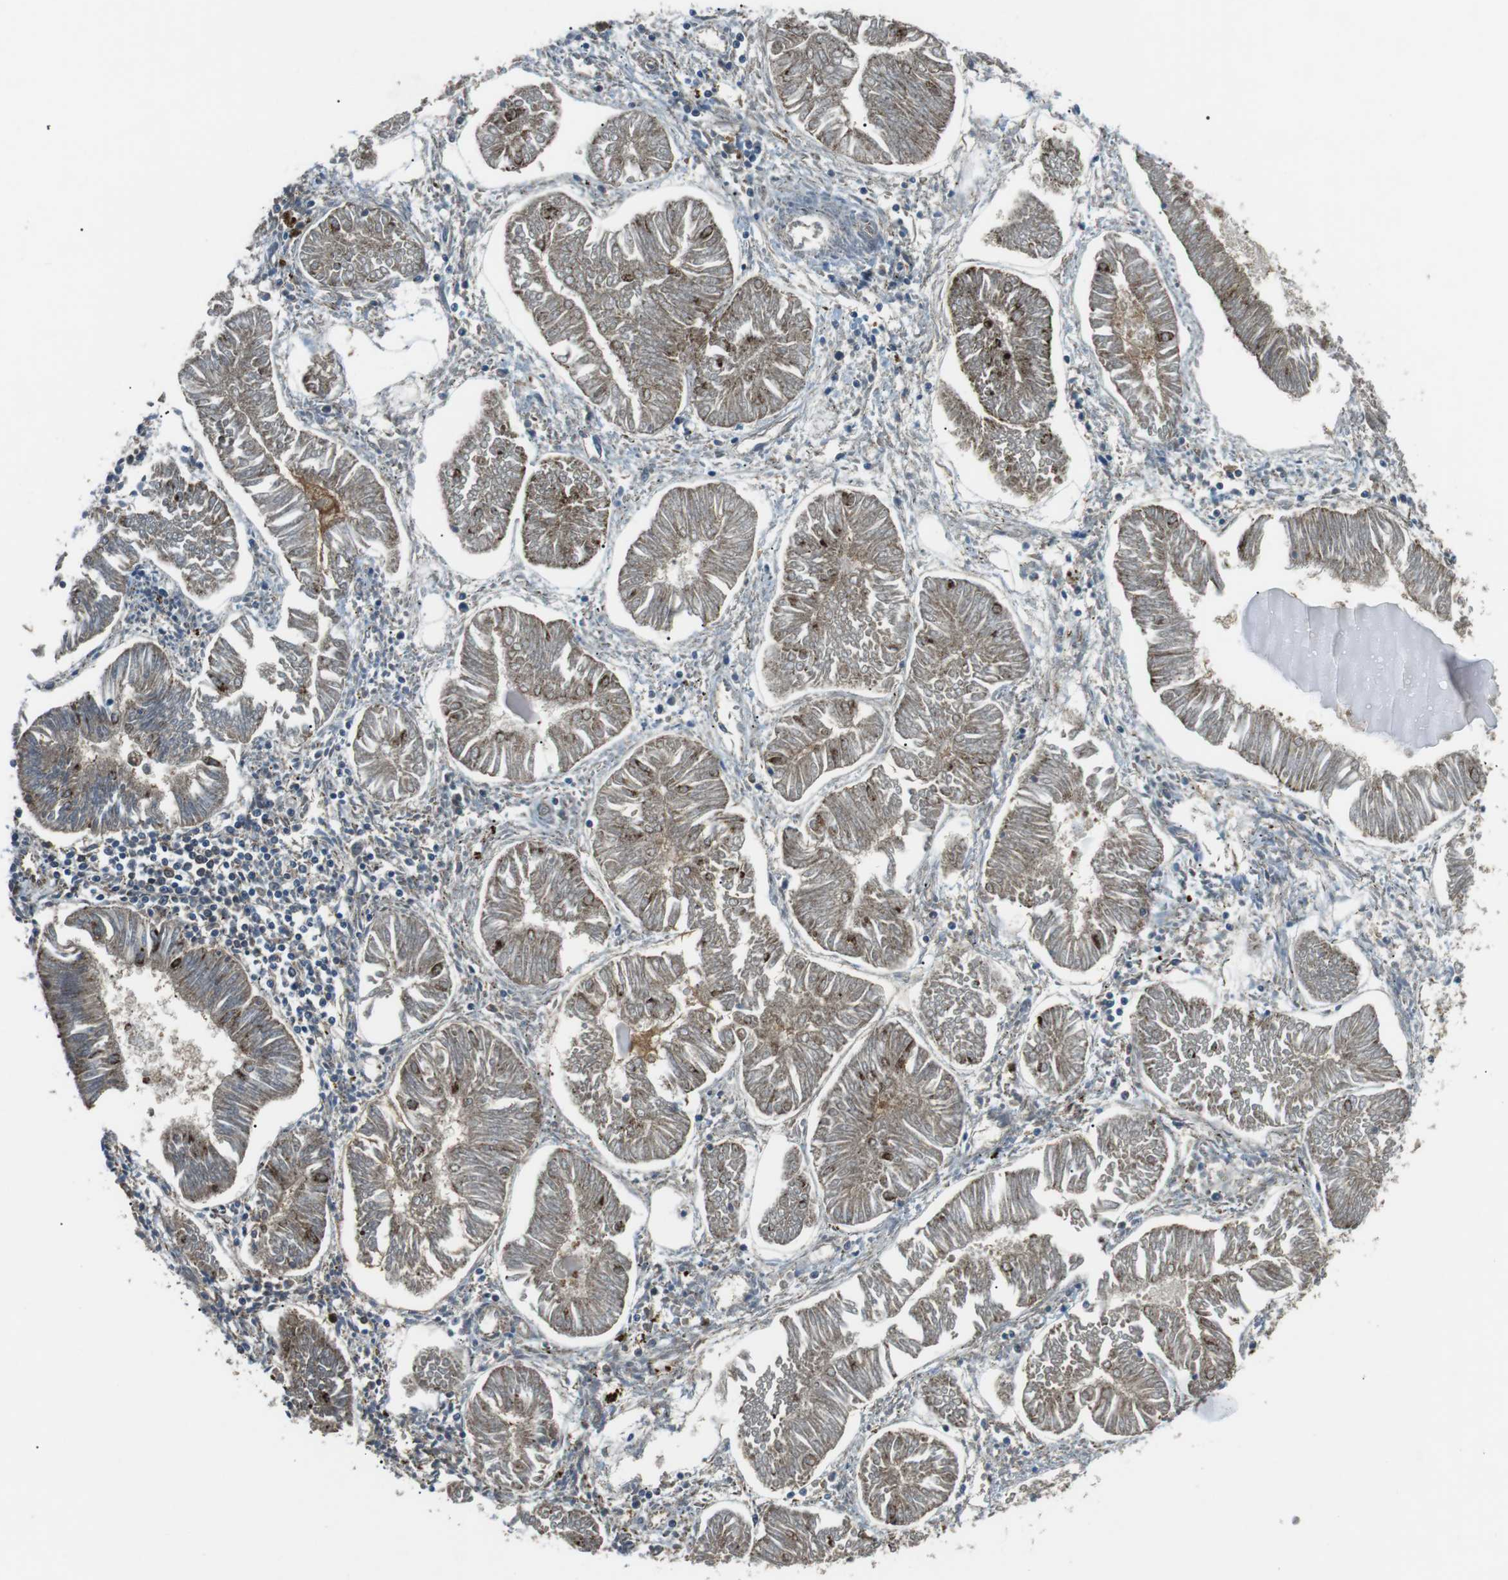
{"staining": {"intensity": "moderate", "quantity": ">75%", "location": "cytoplasmic/membranous"}, "tissue": "endometrial cancer", "cell_type": "Tumor cells", "image_type": "cancer", "snomed": [{"axis": "morphology", "description": "Adenocarcinoma, NOS"}, {"axis": "topography", "description": "Endometrium"}], "caption": "Immunohistochemistry (DAB) staining of human adenocarcinoma (endometrial) displays moderate cytoplasmic/membranous protein positivity in approximately >75% of tumor cells.", "gene": "BACE1", "patient": {"sex": "female", "age": 53}}